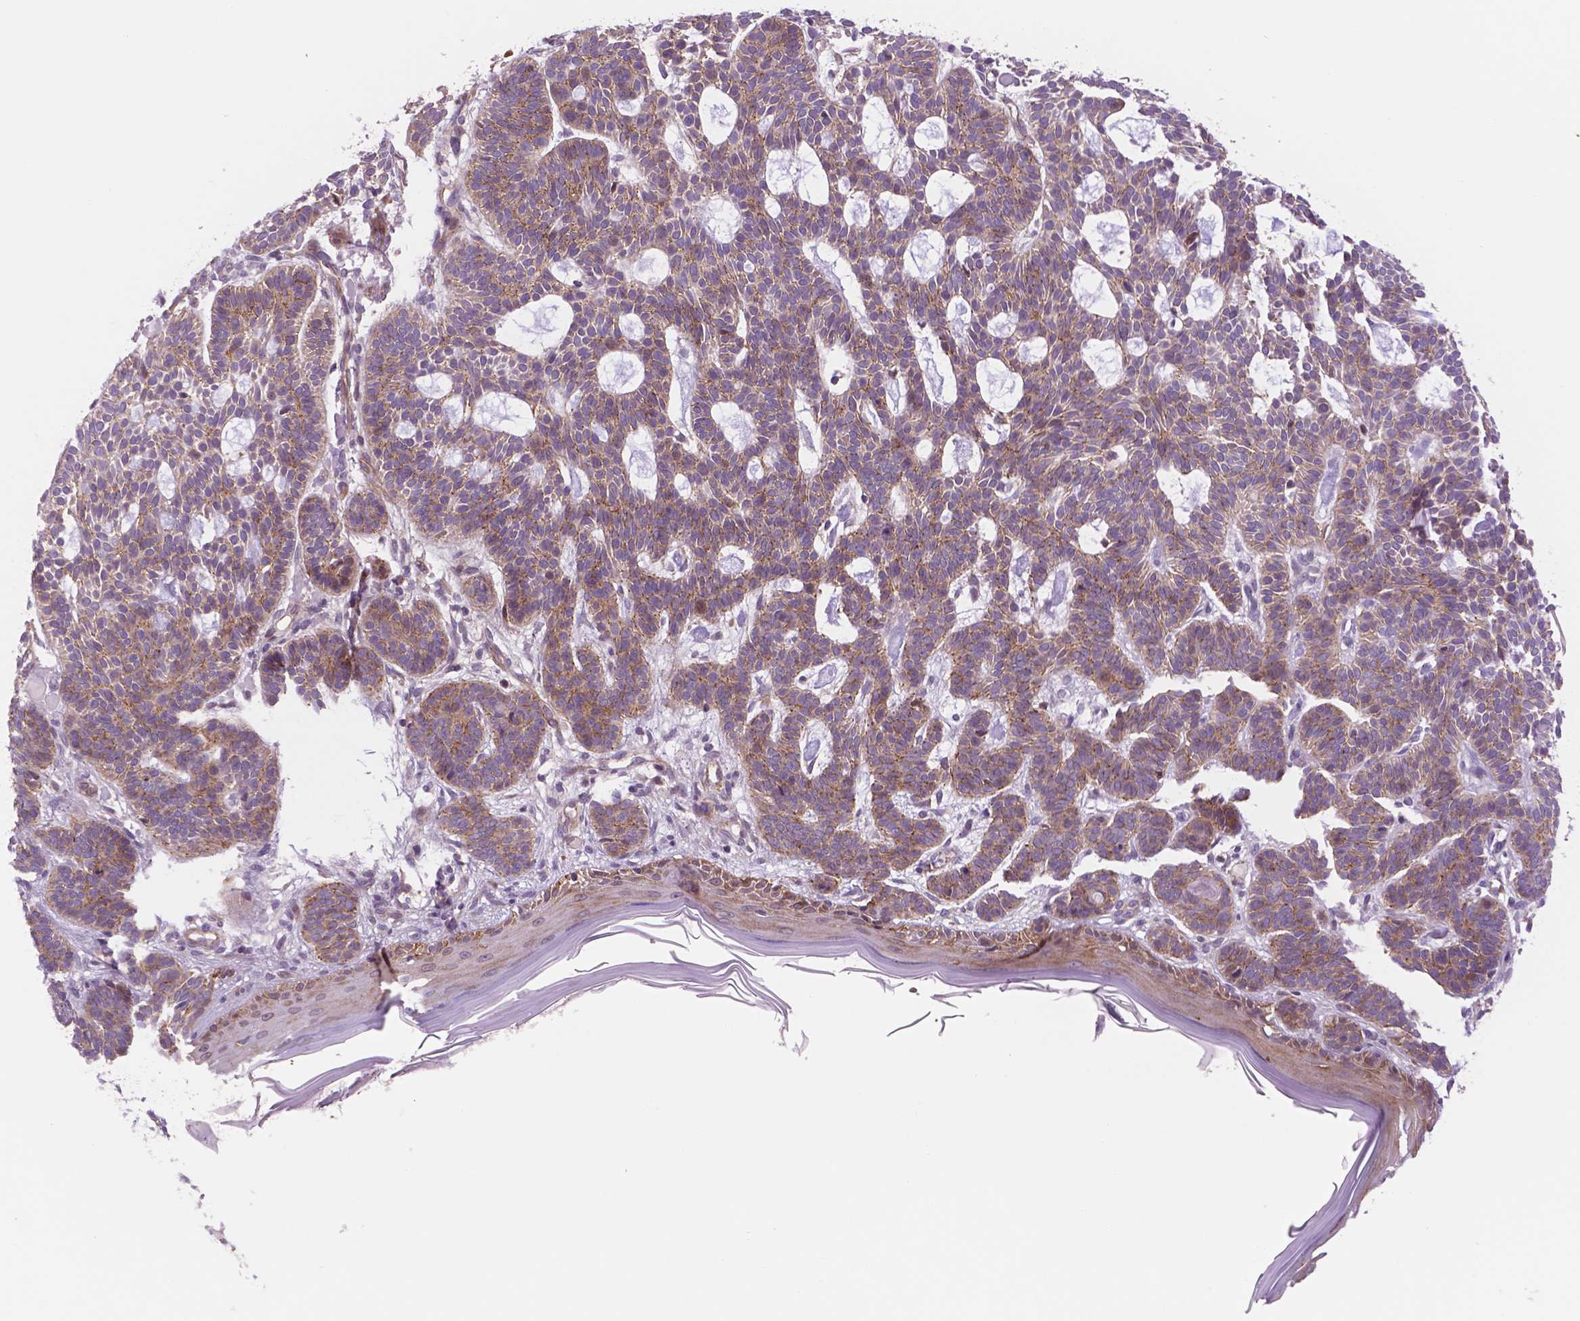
{"staining": {"intensity": "moderate", "quantity": ">75%", "location": "cytoplasmic/membranous"}, "tissue": "skin cancer", "cell_type": "Tumor cells", "image_type": "cancer", "snomed": [{"axis": "morphology", "description": "Basal cell carcinoma"}, {"axis": "topography", "description": "Skin"}], "caption": "IHC micrograph of basal cell carcinoma (skin) stained for a protein (brown), which reveals medium levels of moderate cytoplasmic/membranous positivity in about >75% of tumor cells.", "gene": "RND3", "patient": {"sex": "male", "age": 85}}